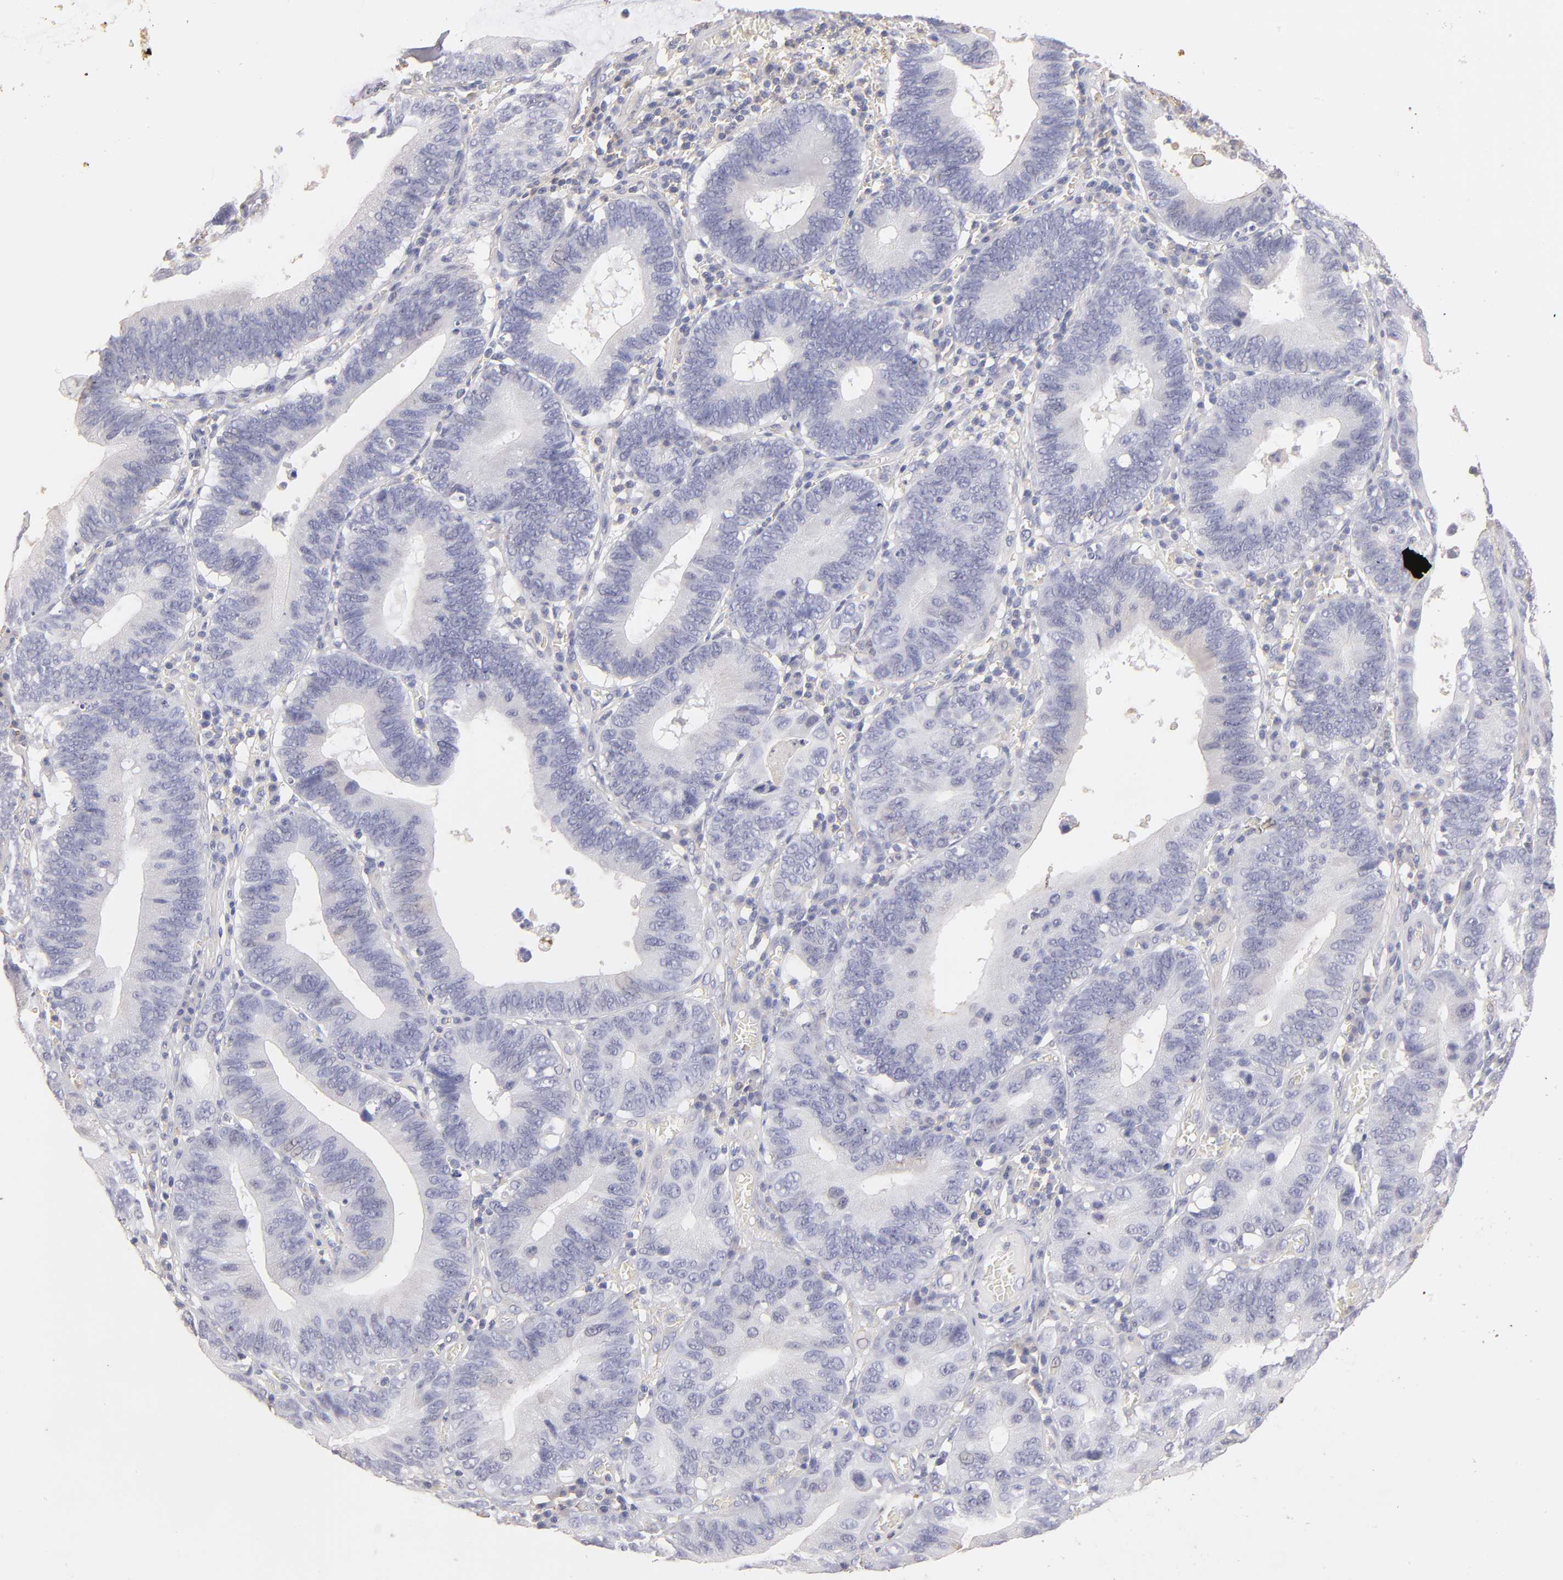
{"staining": {"intensity": "negative", "quantity": "none", "location": "none"}, "tissue": "stomach cancer", "cell_type": "Tumor cells", "image_type": "cancer", "snomed": [{"axis": "morphology", "description": "Adenocarcinoma, NOS"}, {"axis": "topography", "description": "Stomach"}, {"axis": "topography", "description": "Gastric cardia"}], "caption": "This is a image of immunohistochemistry (IHC) staining of stomach cancer, which shows no expression in tumor cells.", "gene": "ABCB1", "patient": {"sex": "male", "age": 59}}